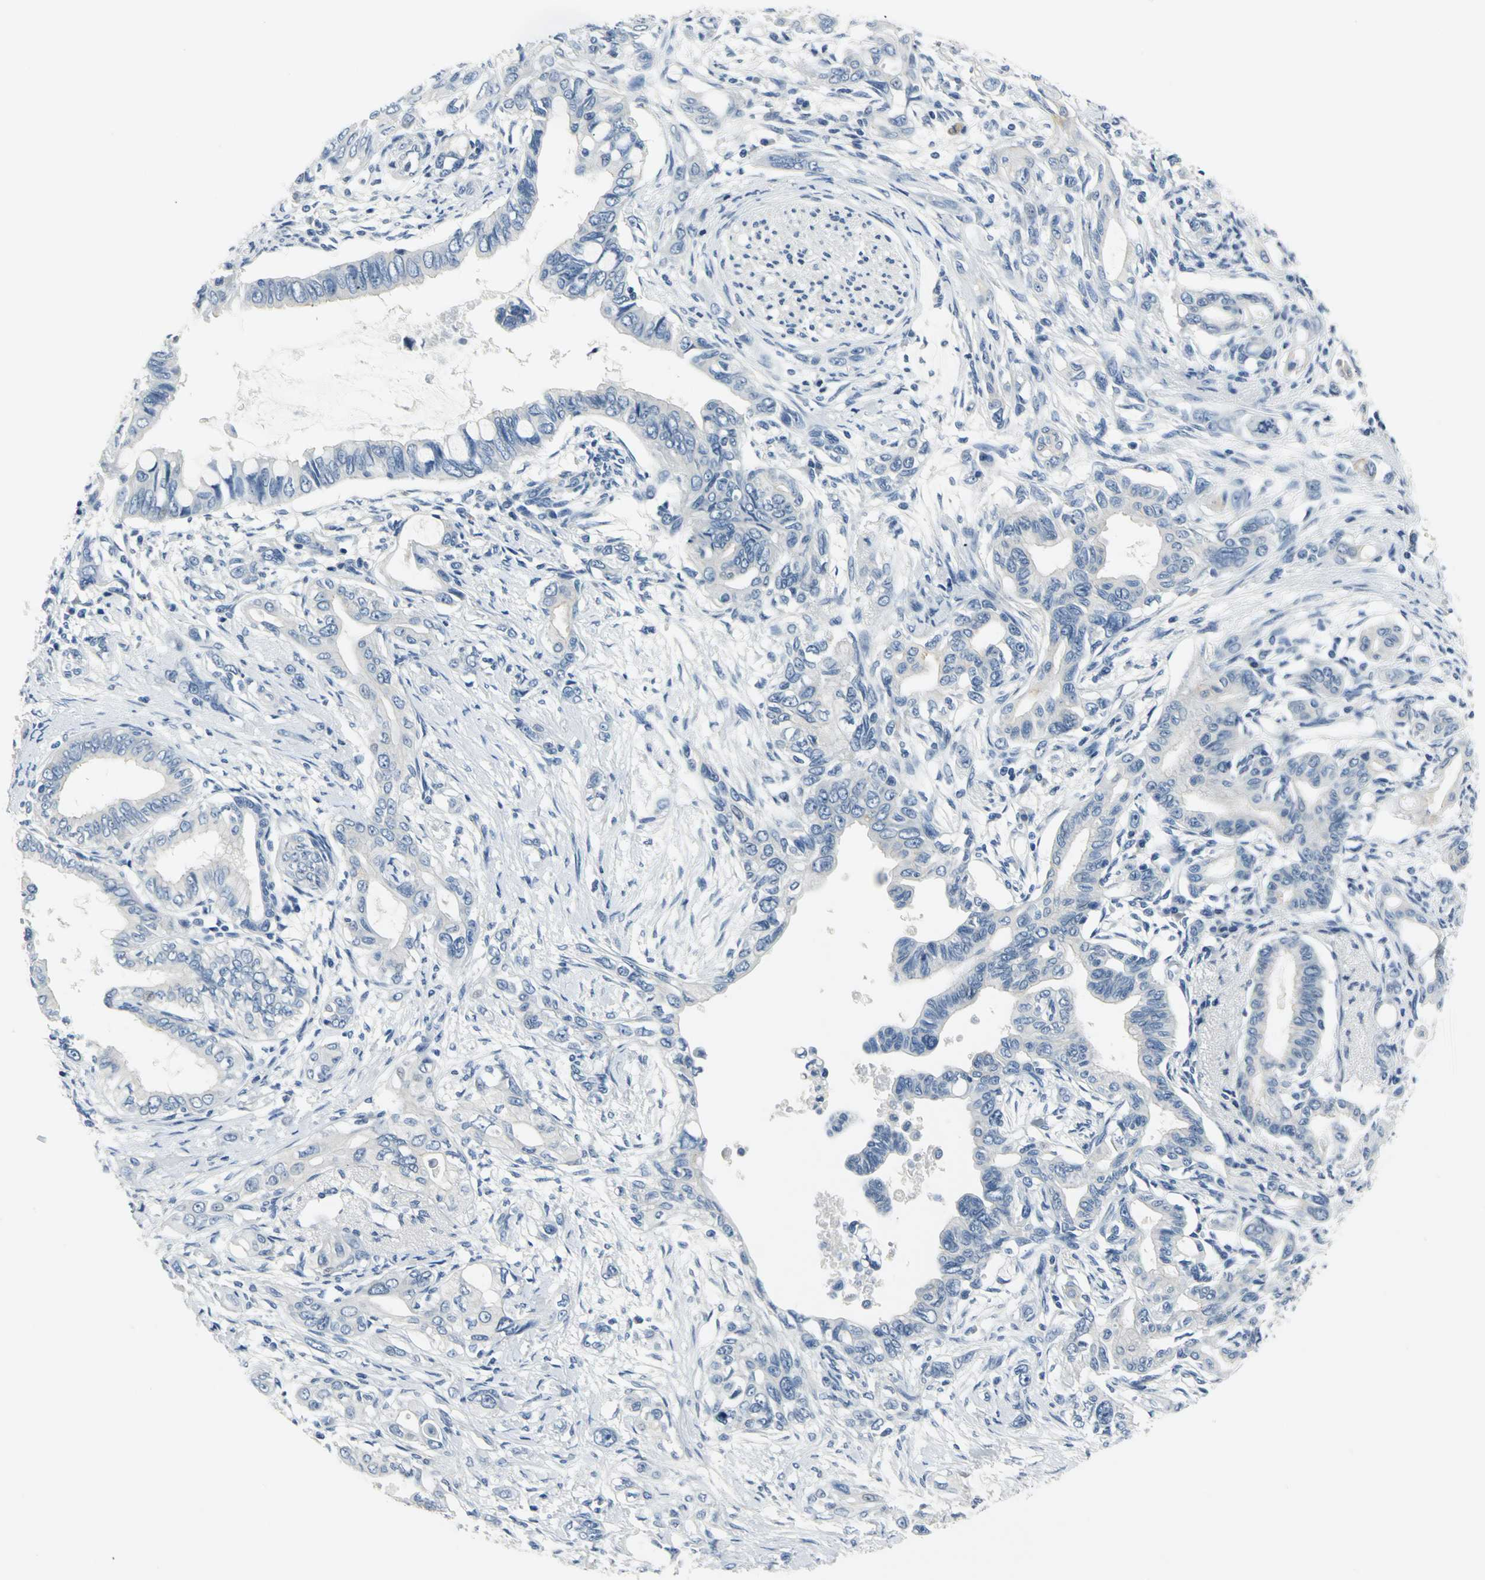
{"staining": {"intensity": "negative", "quantity": "none", "location": "none"}, "tissue": "pancreatic cancer", "cell_type": "Tumor cells", "image_type": "cancer", "snomed": [{"axis": "morphology", "description": "Adenocarcinoma, NOS"}, {"axis": "topography", "description": "Pancreas"}], "caption": "Immunohistochemistry of pancreatic cancer exhibits no staining in tumor cells.", "gene": "RIPOR1", "patient": {"sex": "female", "age": 60}}